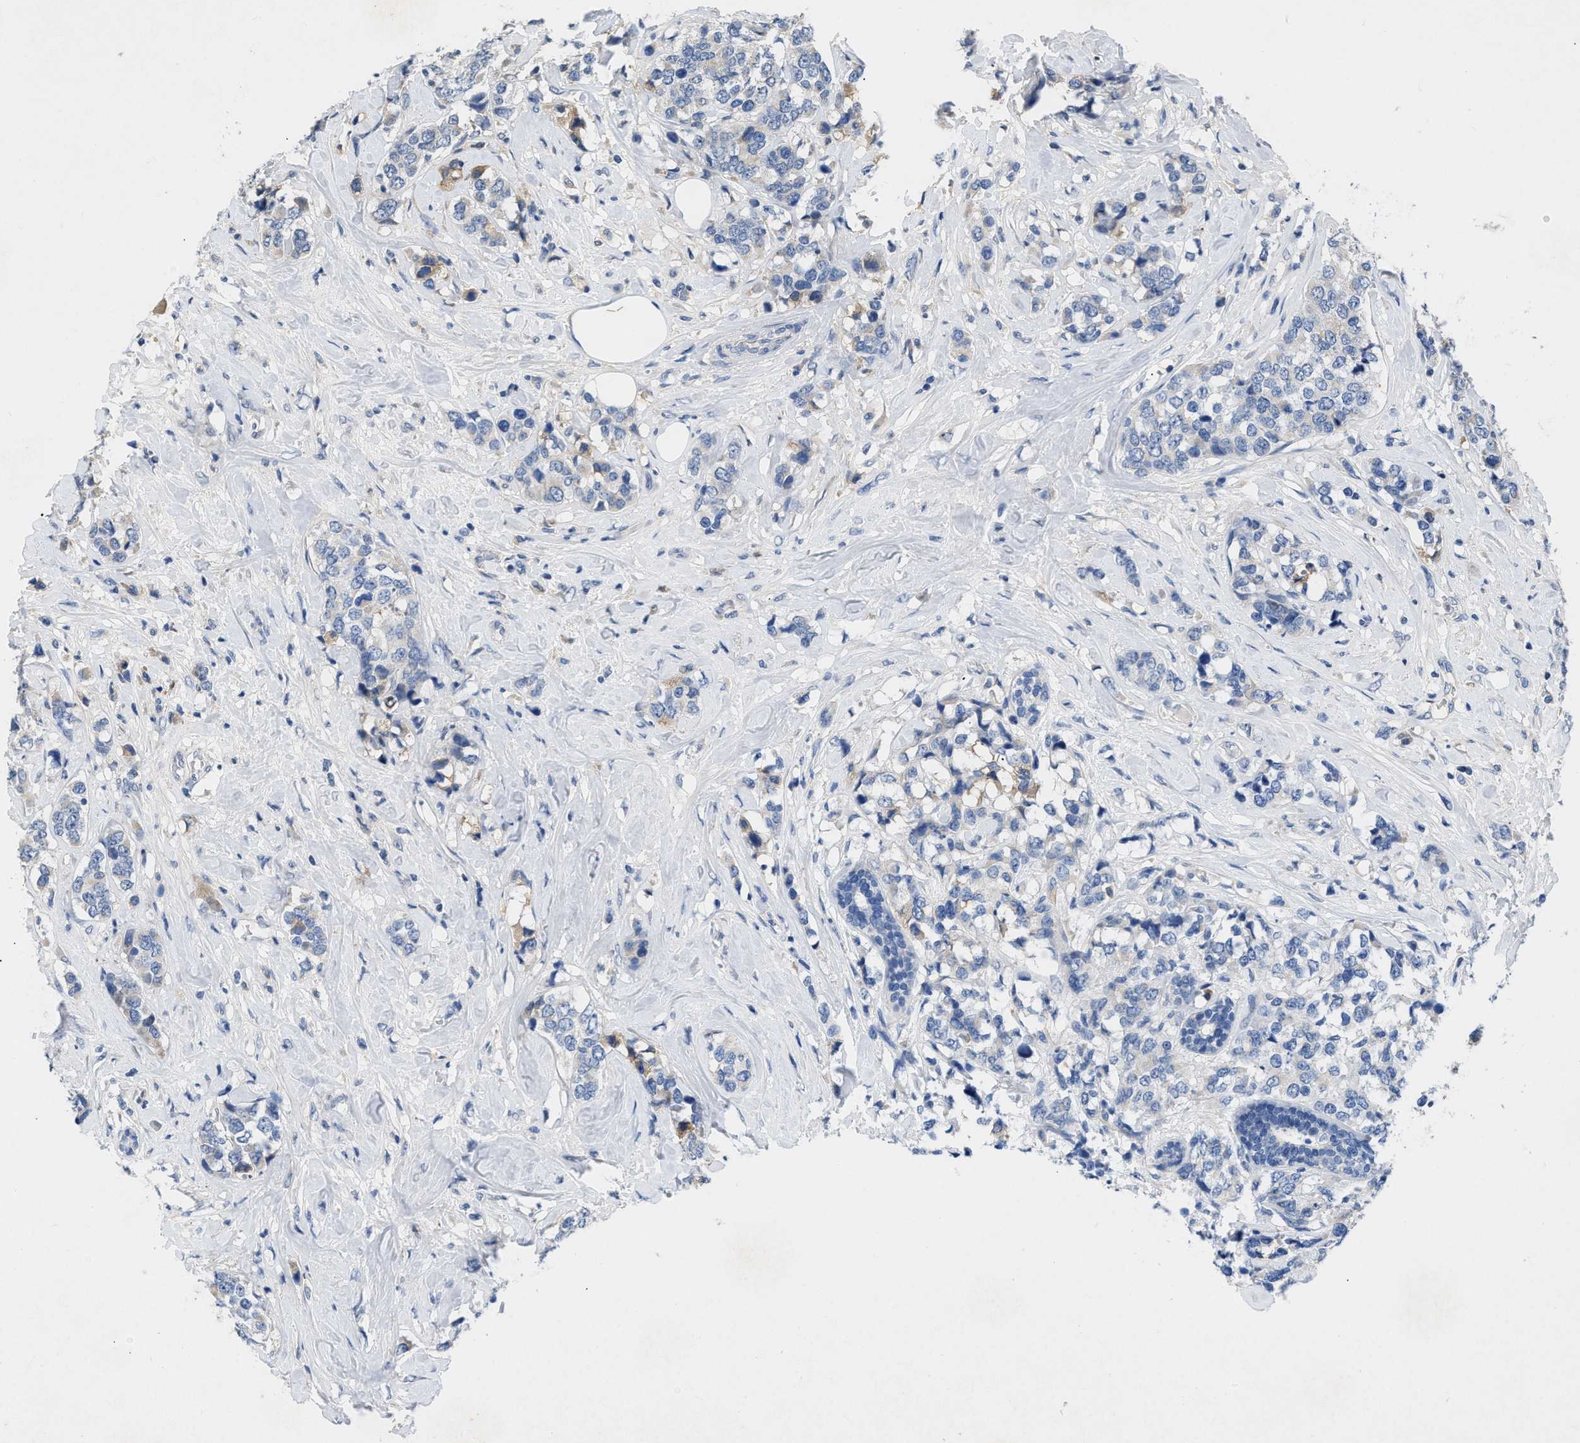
{"staining": {"intensity": "negative", "quantity": "none", "location": "none"}, "tissue": "breast cancer", "cell_type": "Tumor cells", "image_type": "cancer", "snomed": [{"axis": "morphology", "description": "Lobular carcinoma"}, {"axis": "topography", "description": "Breast"}], "caption": "DAB (3,3'-diaminobenzidine) immunohistochemical staining of breast cancer (lobular carcinoma) exhibits no significant expression in tumor cells. (DAB IHC with hematoxylin counter stain).", "gene": "VPS4A", "patient": {"sex": "female", "age": 59}}